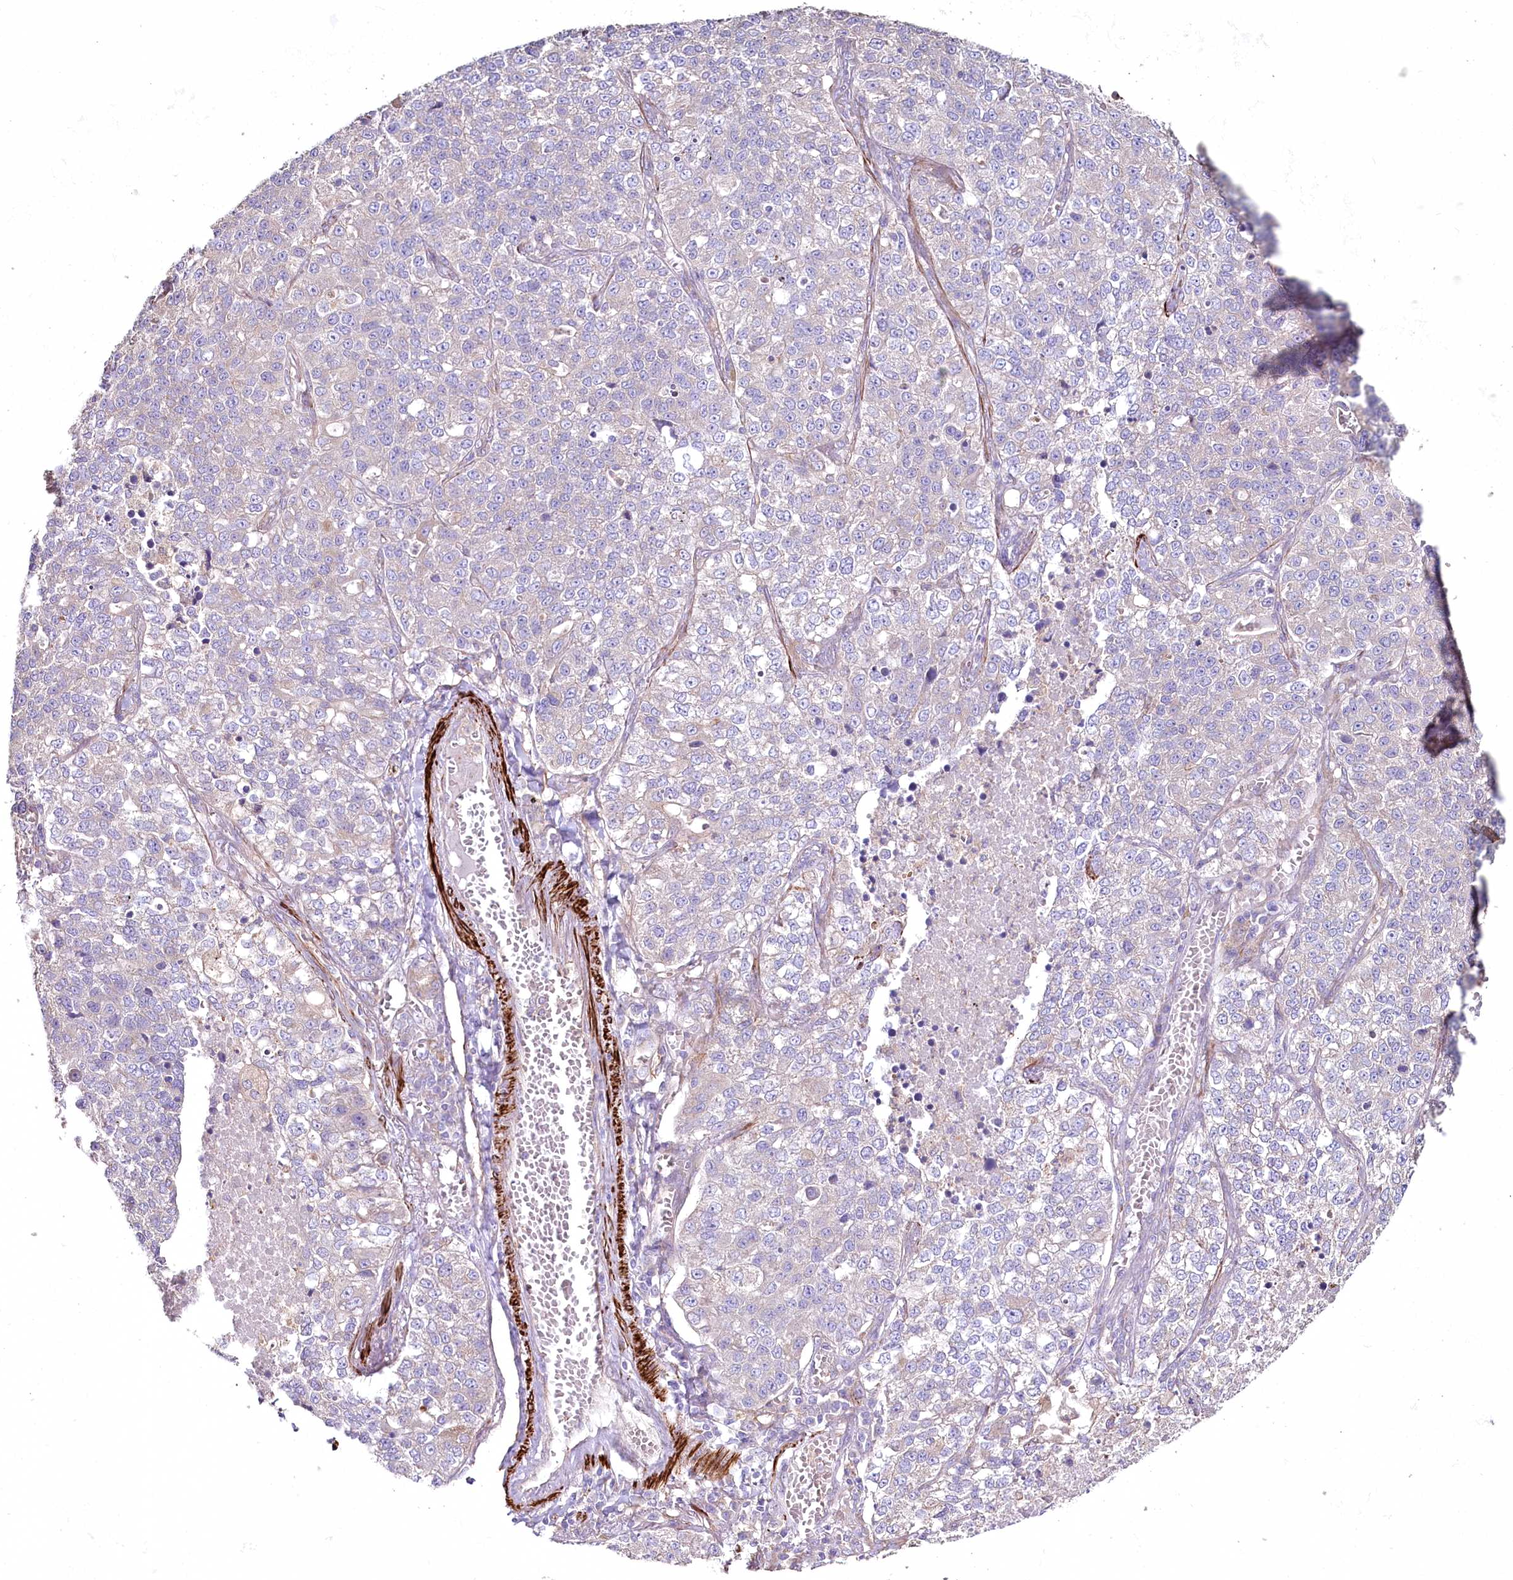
{"staining": {"intensity": "negative", "quantity": "none", "location": "none"}, "tissue": "lung cancer", "cell_type": "Tumor cells", "image_type": "cancer", "snomed": [{"axis": "morphology", "description": "Adenocarcinoma, NOS"}, {"axis": "topography", "description": "Lung"}], "caption": "Human lung cancer (adenocarcinoma) stained for a protein using IHC demonstrates no expression in tumor cells.", "gene": "SUMF1", "patient": {"sex": "male", "age": 49}}